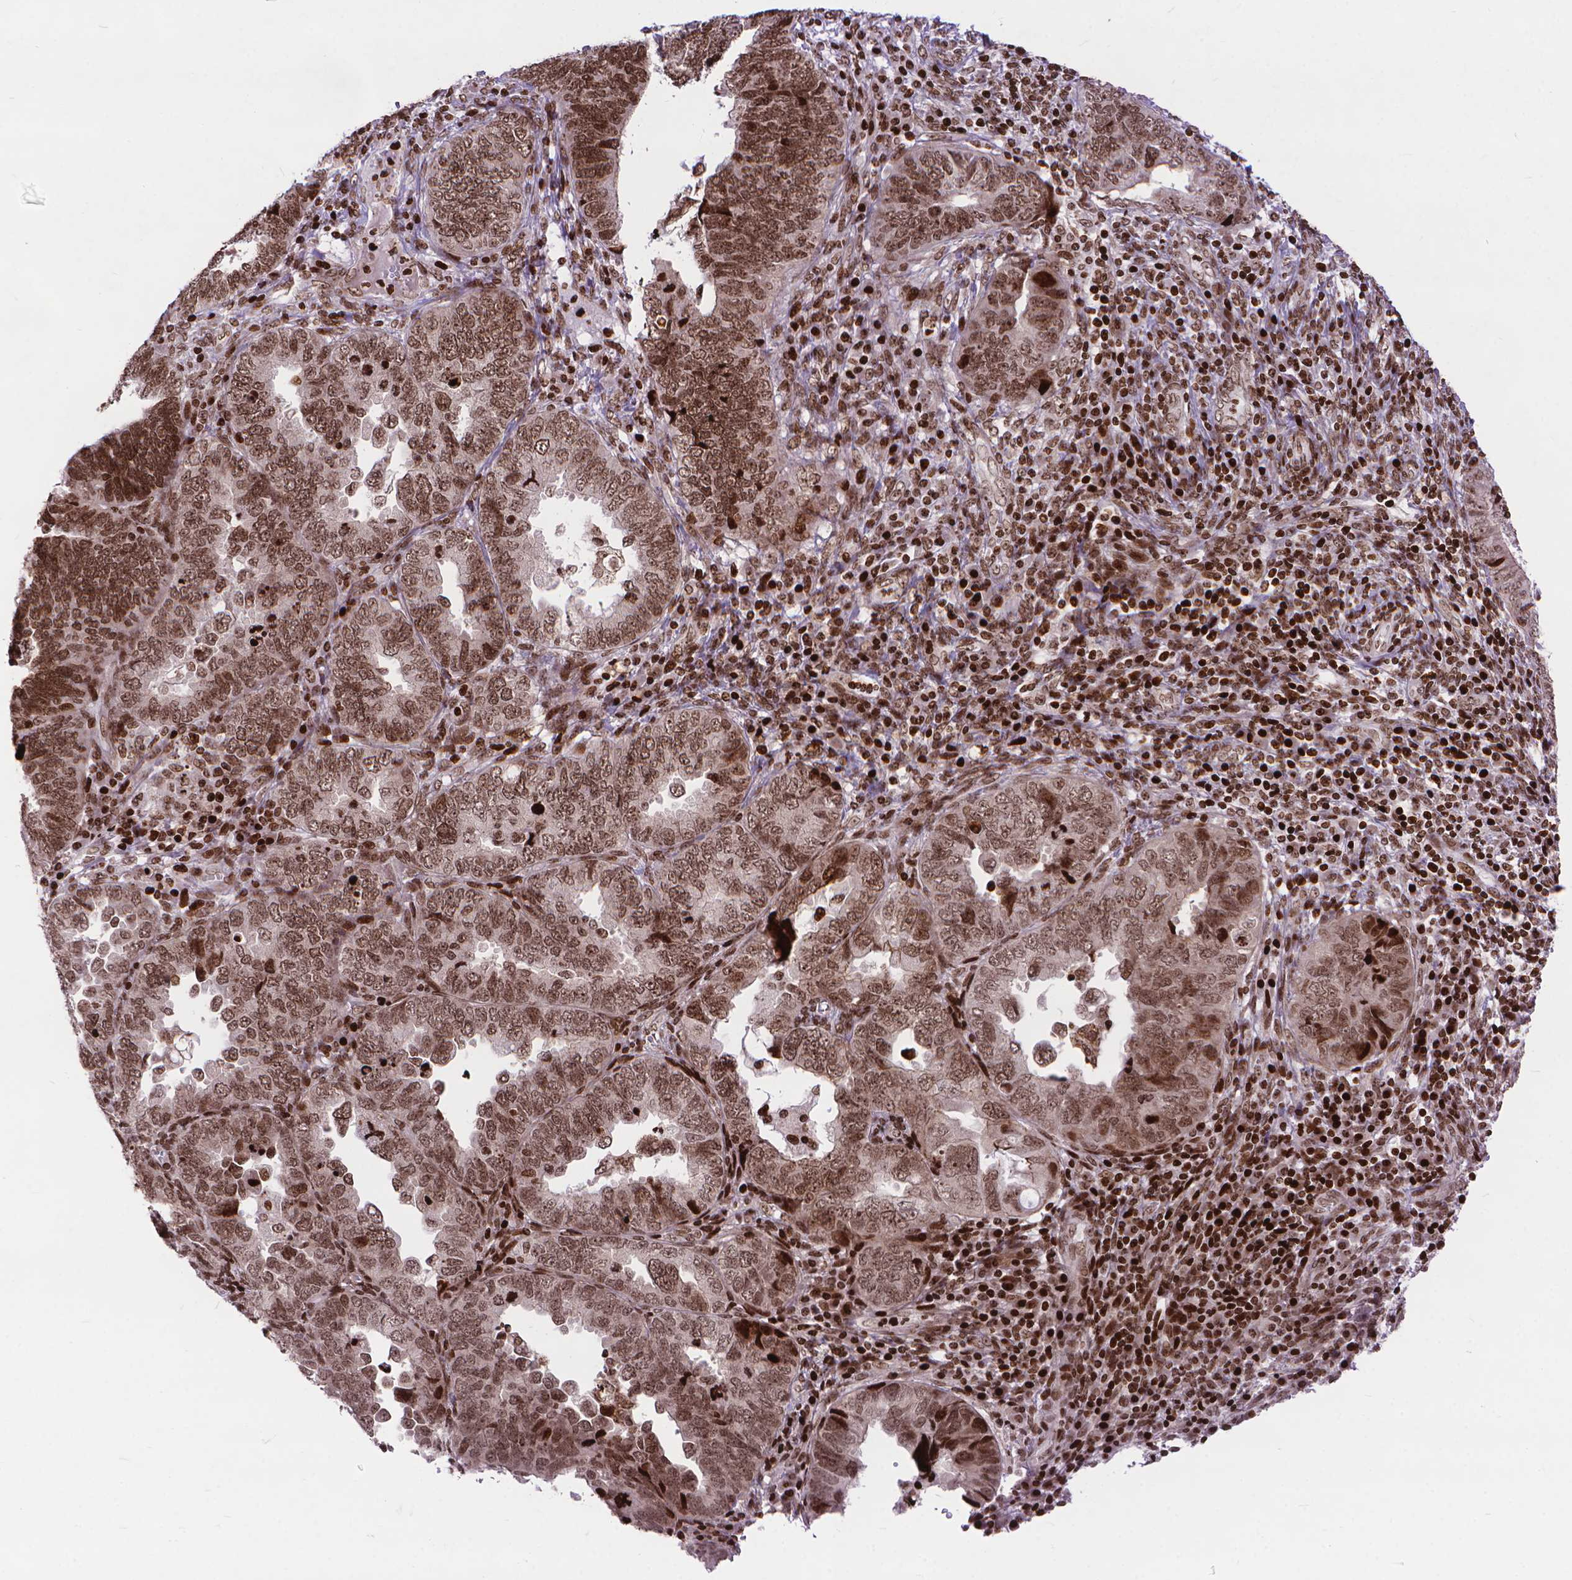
{"staining": {"intensity": "moderate", "quantity": ">75%", "location": "nuclear"}, "tissue": "endometrial cancer", "cell_type": "Tumor cells", "image_type": "cancer", "snomed": [{"axis": "morphology", "description": "Adenocarcinoma, NOS"}, {"axis": "topography", "description": "Endometrium"}], "caption": "IHC staining of adenocarcinoma (endometrial), which demonstrates medium levels of moderate nuclear expression in approximately >75% of tumor cells indicating moderate nuclear protein positivity. The staining was performed using DAB (3,3'-diaminobenzidine) (brown) for protein detection and nuclei were counterstained in hematoxylin (blue).", "gene": "AMER1", "patient": {"sex": "female", "age": 79}}